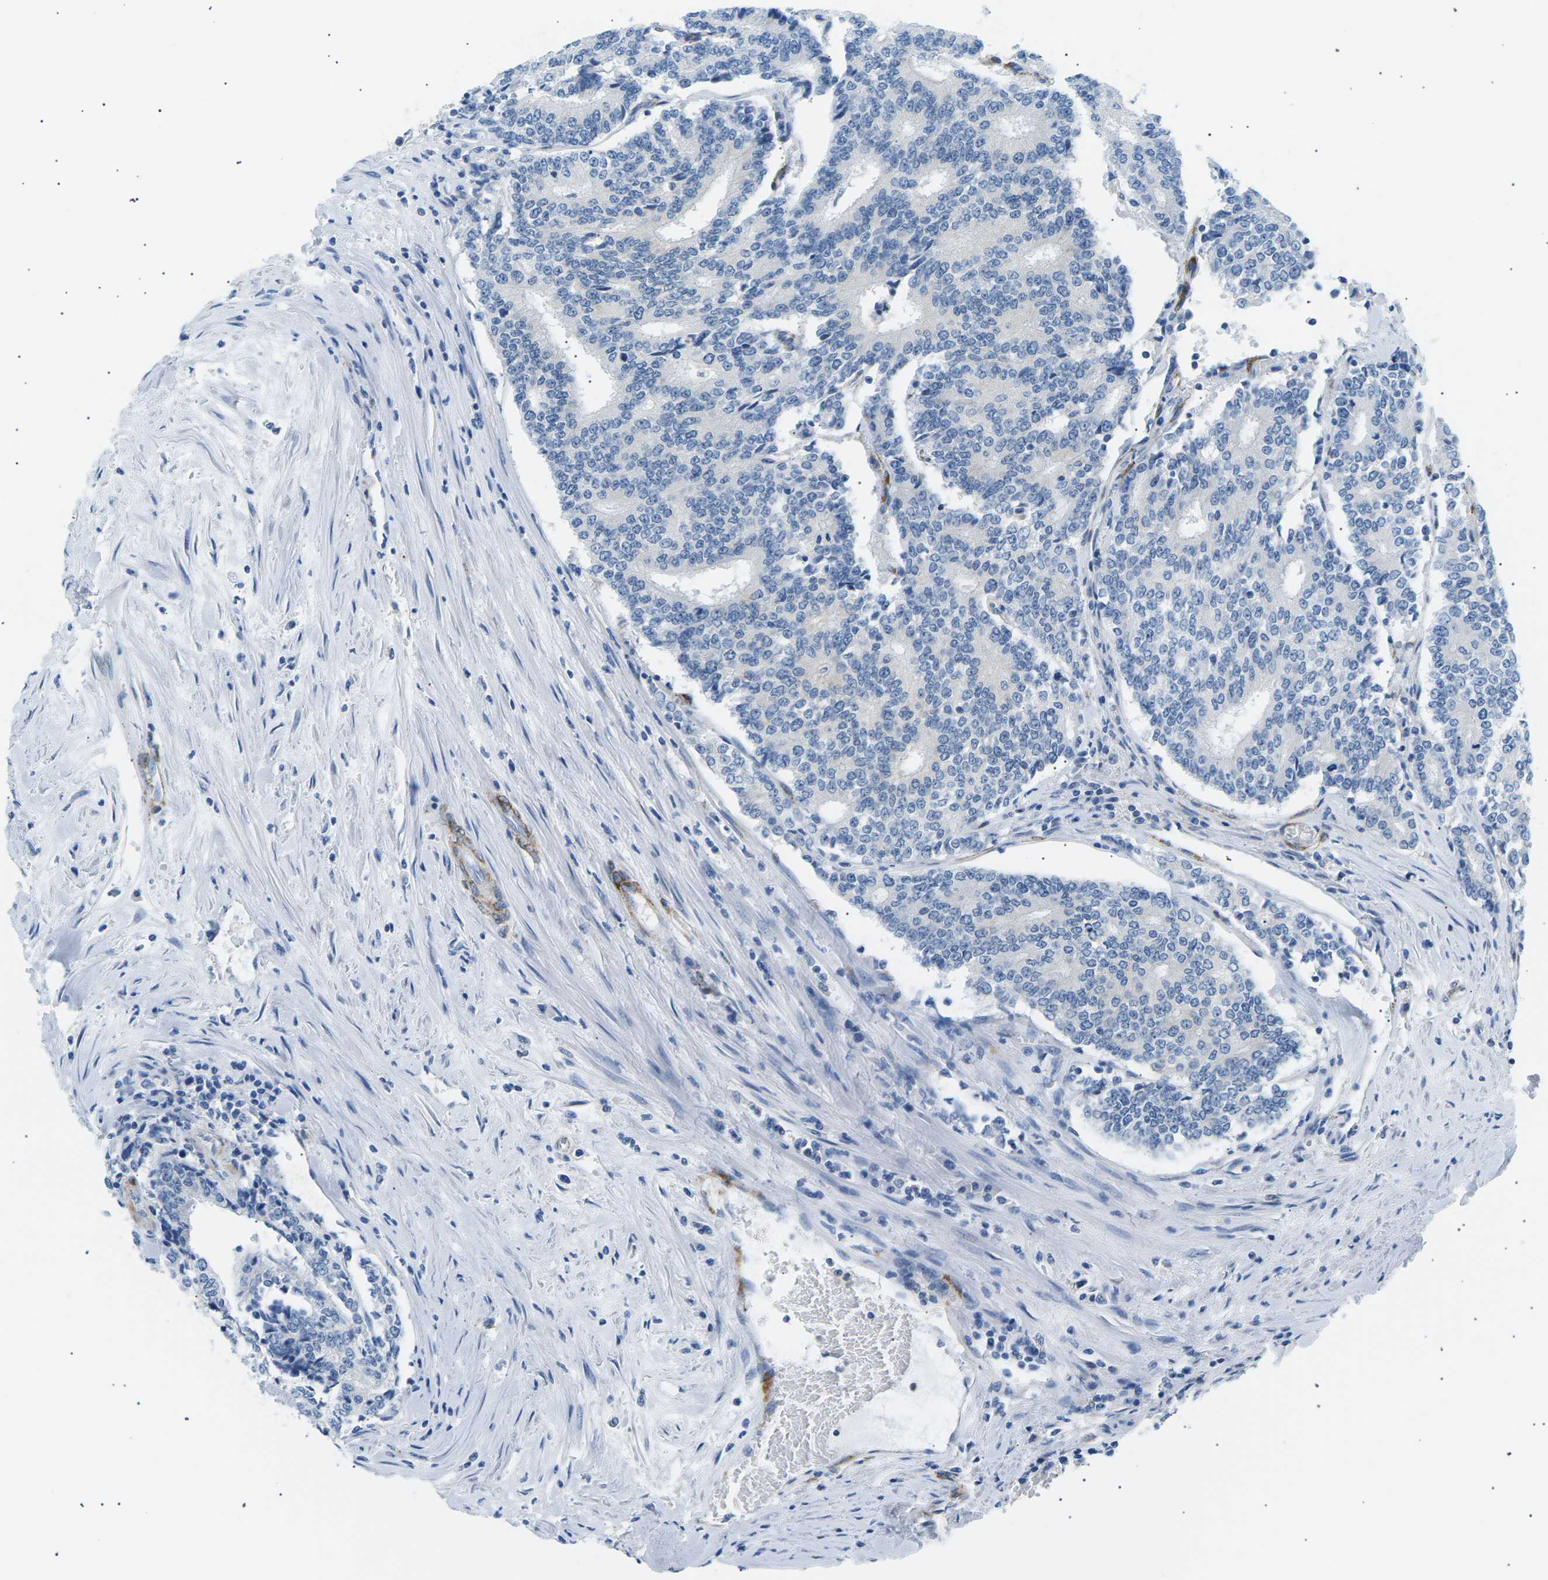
{"staining": {"intensity": "negative", "quantity": "none", "location": "none"}, "tissue": "prostate cancer", "cell_type": "Tumor cells", "image_type": "cancer", "snomed": [{"axis": "morphology", "description": "Normal tissue, NOS"}, {"axis": "morphology", "description": "Adenocarcinoma, High grade"}, {"axis": "topography", "description": "Prostate"}, {"axis": "topography", "description": "Seminal veicle"}], "caption": "DAB immunohistochemical staining of human prostate cancer (adenocarcinoma (high-grade)) demonstrates no significant positivity in tumor cells.", "gene": "SEPTIN5", "patient": {"sex": "male", "age": 55}}